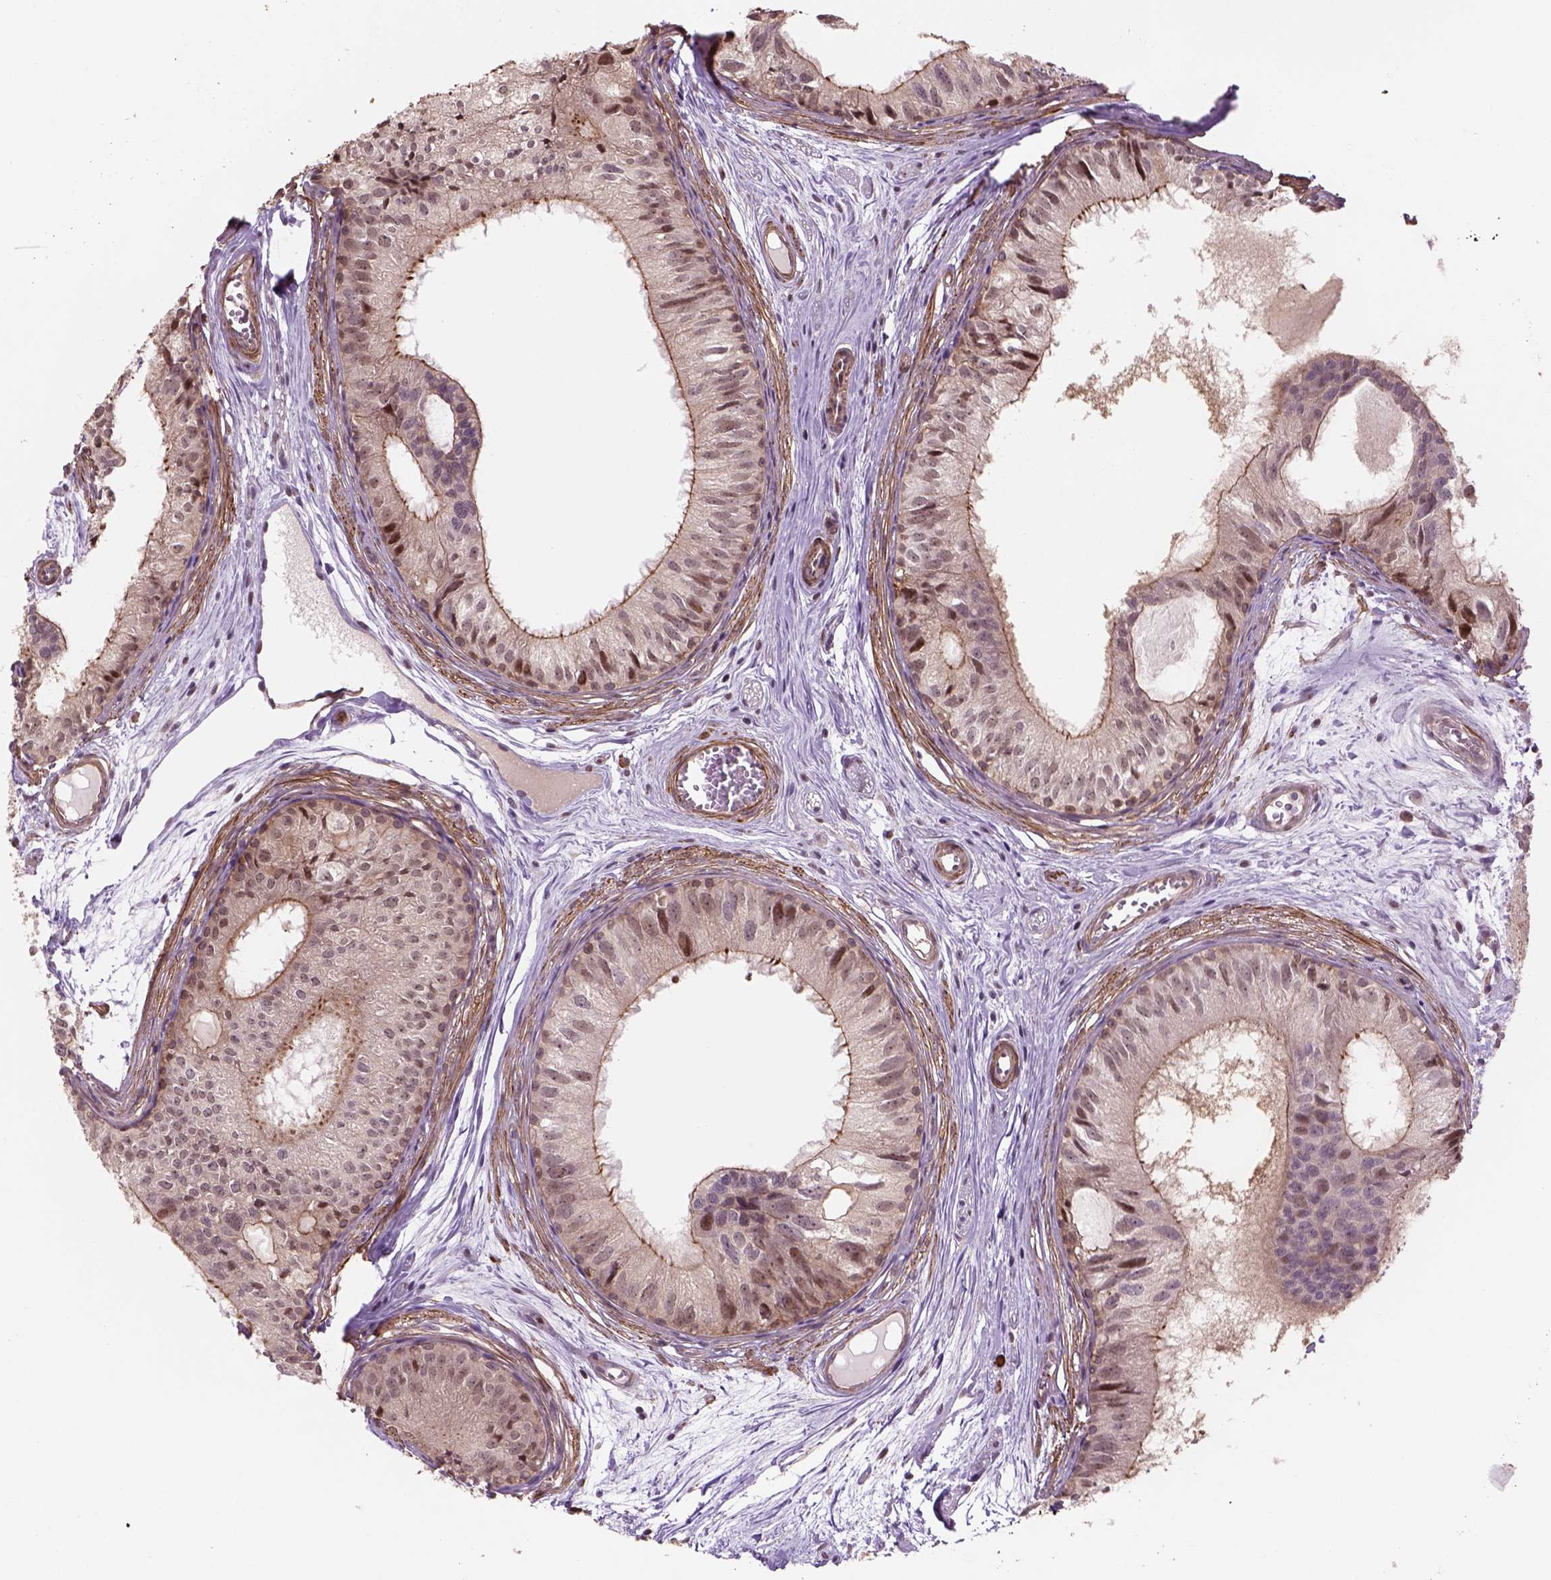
{"staining": {"intensity": "weak", "quantity": ">75%", "location": "cytoplasmic/membranous,nuclear"}, "tissue": "epididymis", "cell_type": "Glandular cells", "image_type": "normal", "snomed": [{"axis": "morphology", "description": "Normal tissue, NOS"}, {"axis": "topography", "description": "Epididymis"}], "caption": "Immunohistochemistry (IHC) image of normal epididymis: epididymis stained using immunohistochemistry displays low levels of weak protein expression localized specifically in the cytoplasmic/membranous,nuclear of glandular cells, appearing as a cytoplasmic/membranous,nuclear brown color.", "gene": "PSMD11", "patient": {"sex": "male", "age": 25}}